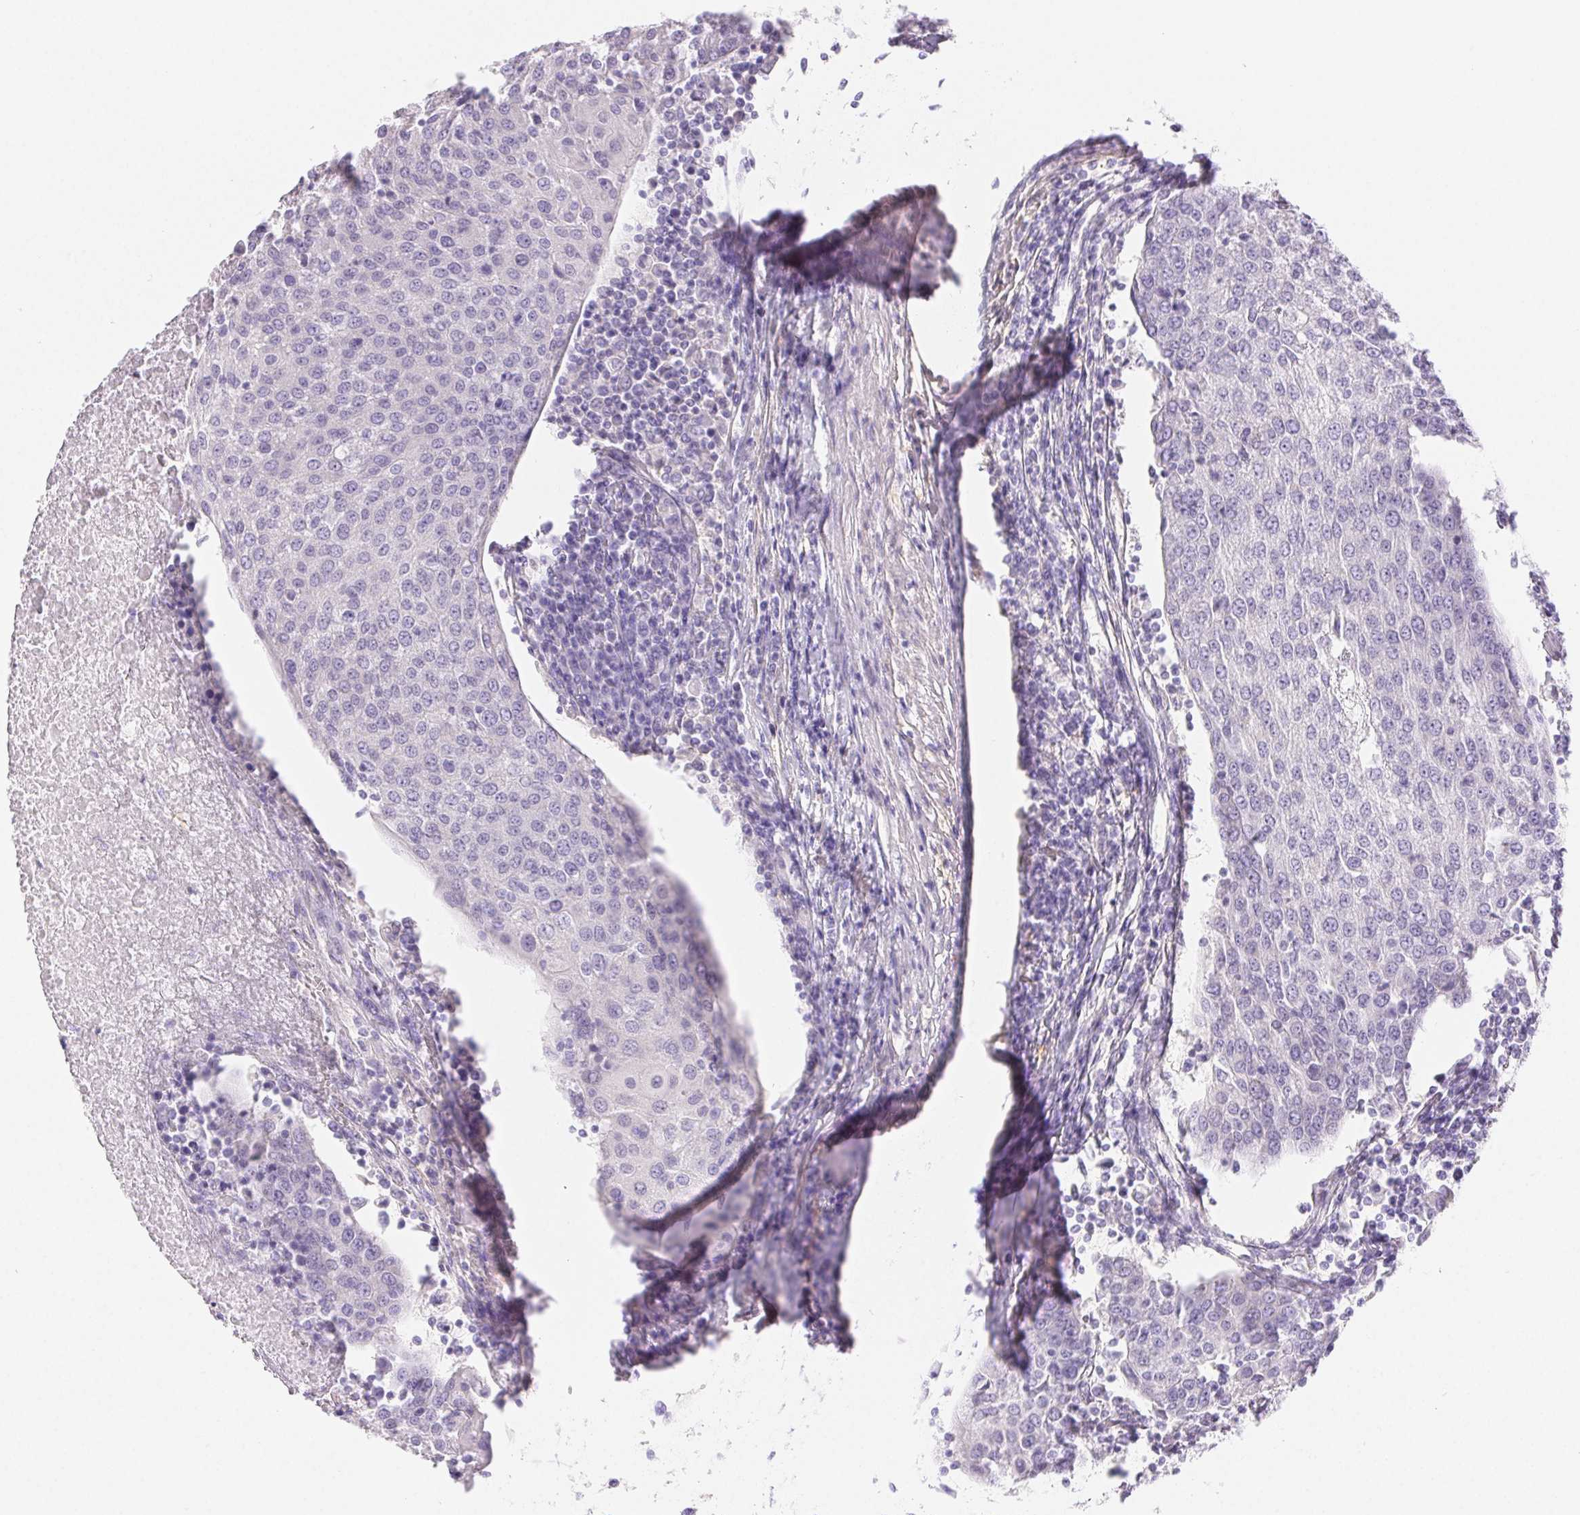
{"staining": {"intensity": "negative", "quantity": "none", "location": "none"}, "tissue": "urothelial cancer", "cell_type": "Tumor cells", "image_type": "cancer", "snomed": [{"axis": "morphology", "description": "Urothelial carcinoma, High grade"}, {"axis": "topography", "description": "Urinary bladder"}], "caption": "Immunohistochemistry of urothelial cancer exhibits no staining in tumor cells.", "gene": "PNLIP", "patient": {"sex": "female", "age": 85}}